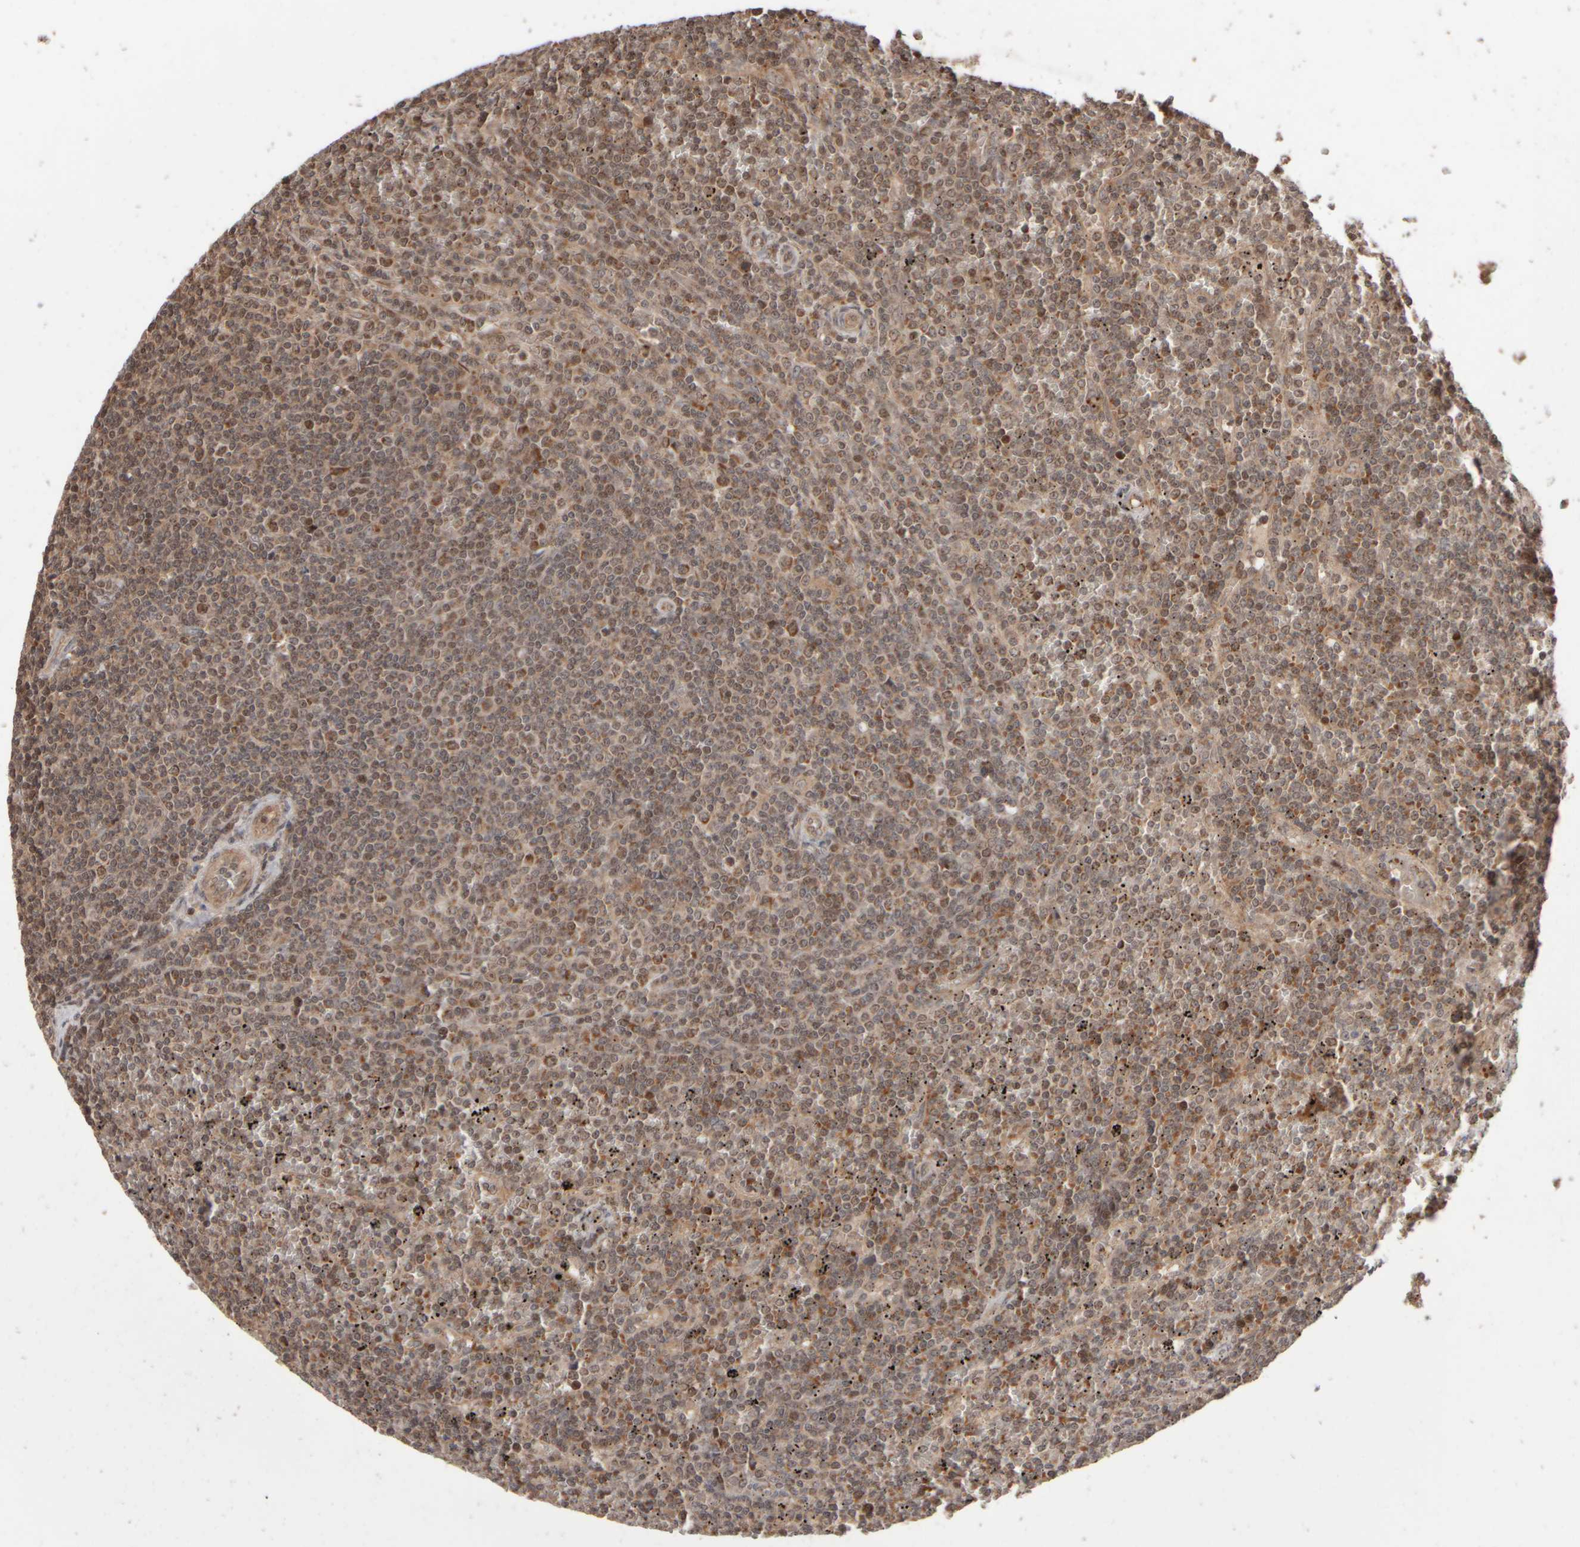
{"staining": {"intensity": "moderate", "quantity": ">75%", "location": "cytoplasmic/membranous,nuclear"}, "tissue": "lymphoma", "cell_type": "Tumor cells", "image_type": "cancer", "snomed": [{"axis": "morphology", "description": "Malignant lymphoma, non-Hodgkin's type, Low grade"}, {"axis": "topography", "description": "Spleen"}], "caption": "A histopathology image of lymphoma stained for a protein reveals moderate cytoplasmic/membranous and nuclear brown staining in tumor cells. The staining was performed using DAB (3,3'-diaminobenzidine) to visualize the protein expression in brown, while the nuclei were stained in blue with hematoxylin (Magnification: 20x).", "gene": "ABHD11", "patient": {"sex": "female", "age": 19}}